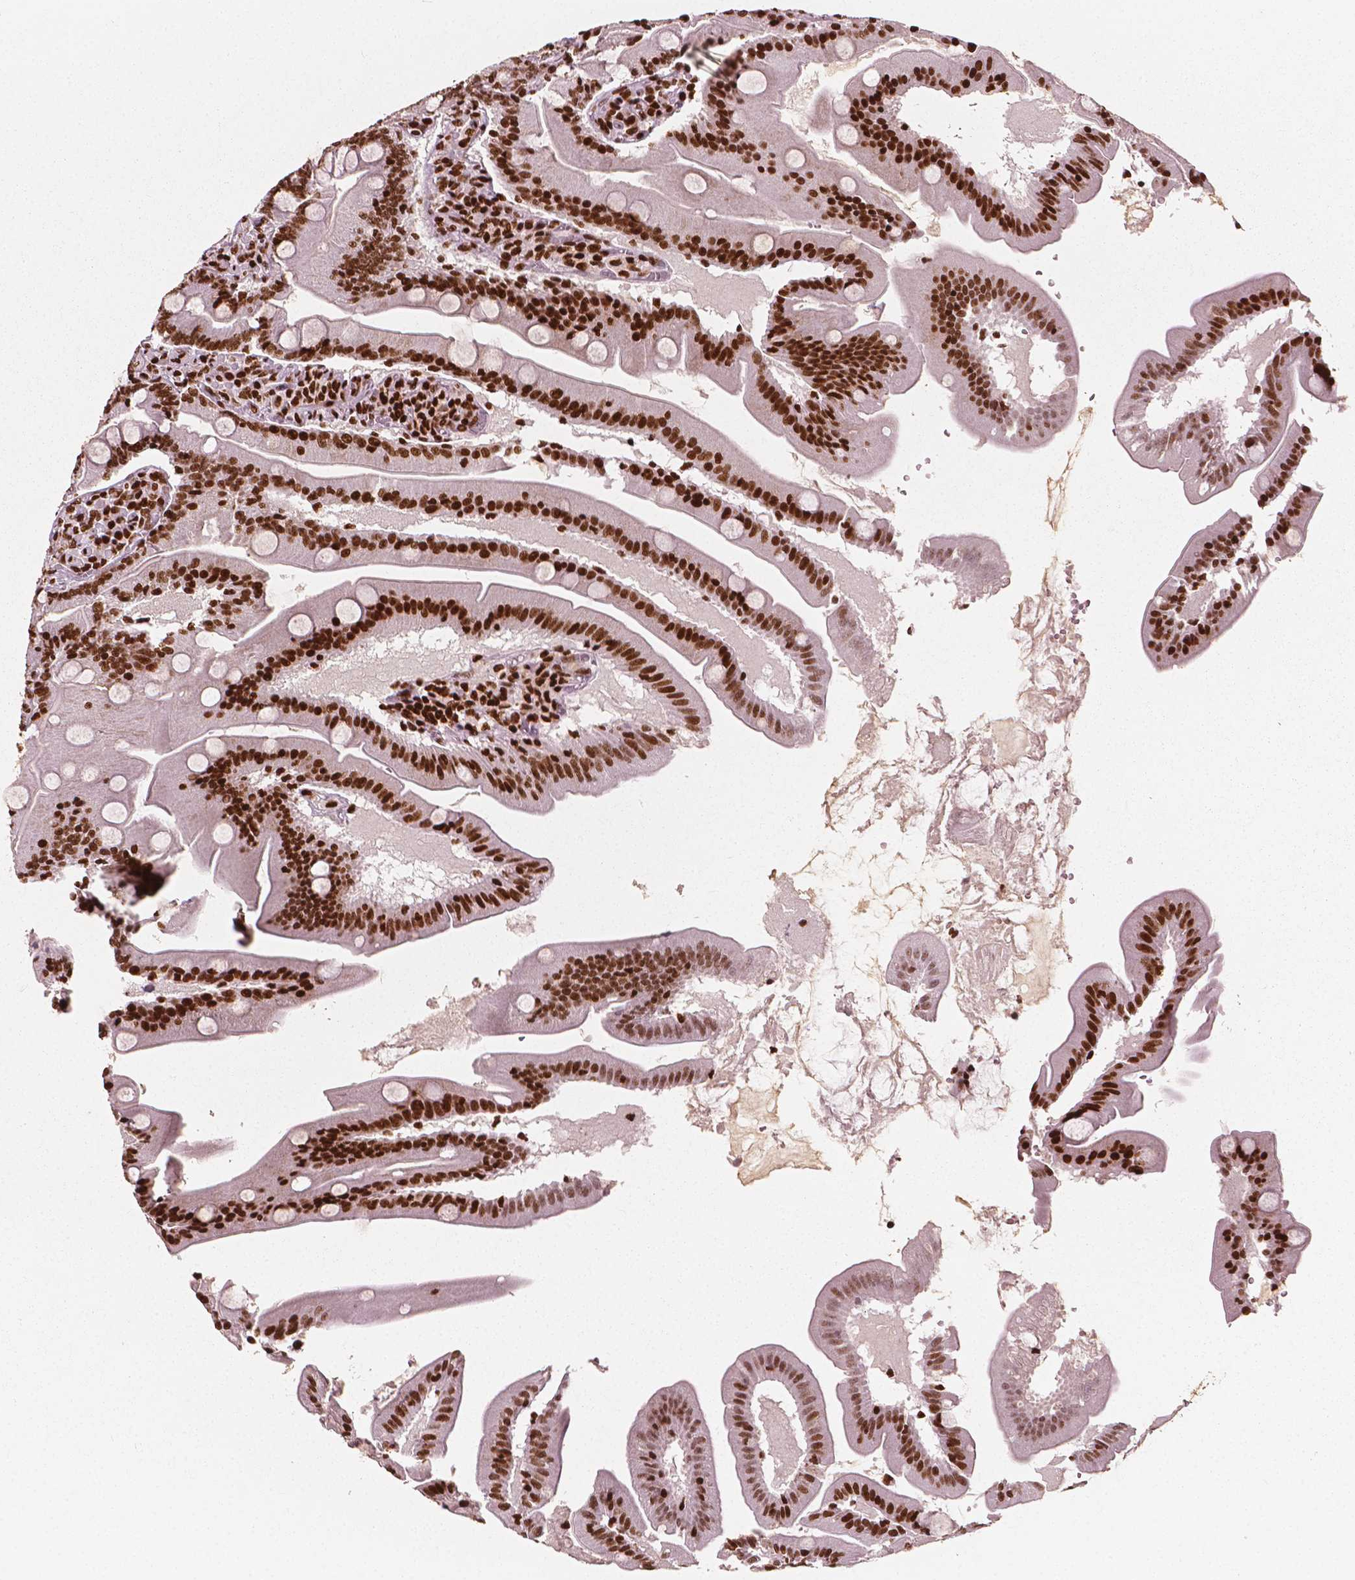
{"staining": {"intensity": "strong", "quantity": ">75%", "location": "nuclear"}, "tissue": "small intestine", "cell_type": "Glandular cells", "image_type": "normal", "snomed": [{"axis": "morphology", "description": "Normal tissue, NOS"}, {"axis": "topography", "description": "Small intestine"}], "caption": "Glandular cells exhibit strong nuclear positivity in approximately >75% of cells in unremarkable small intestine. Ihc stains the protein of interest in brown and the nuclei are stained blue.", "gene": "CTCF", "patient": {"sex": "male", "age": 37}}